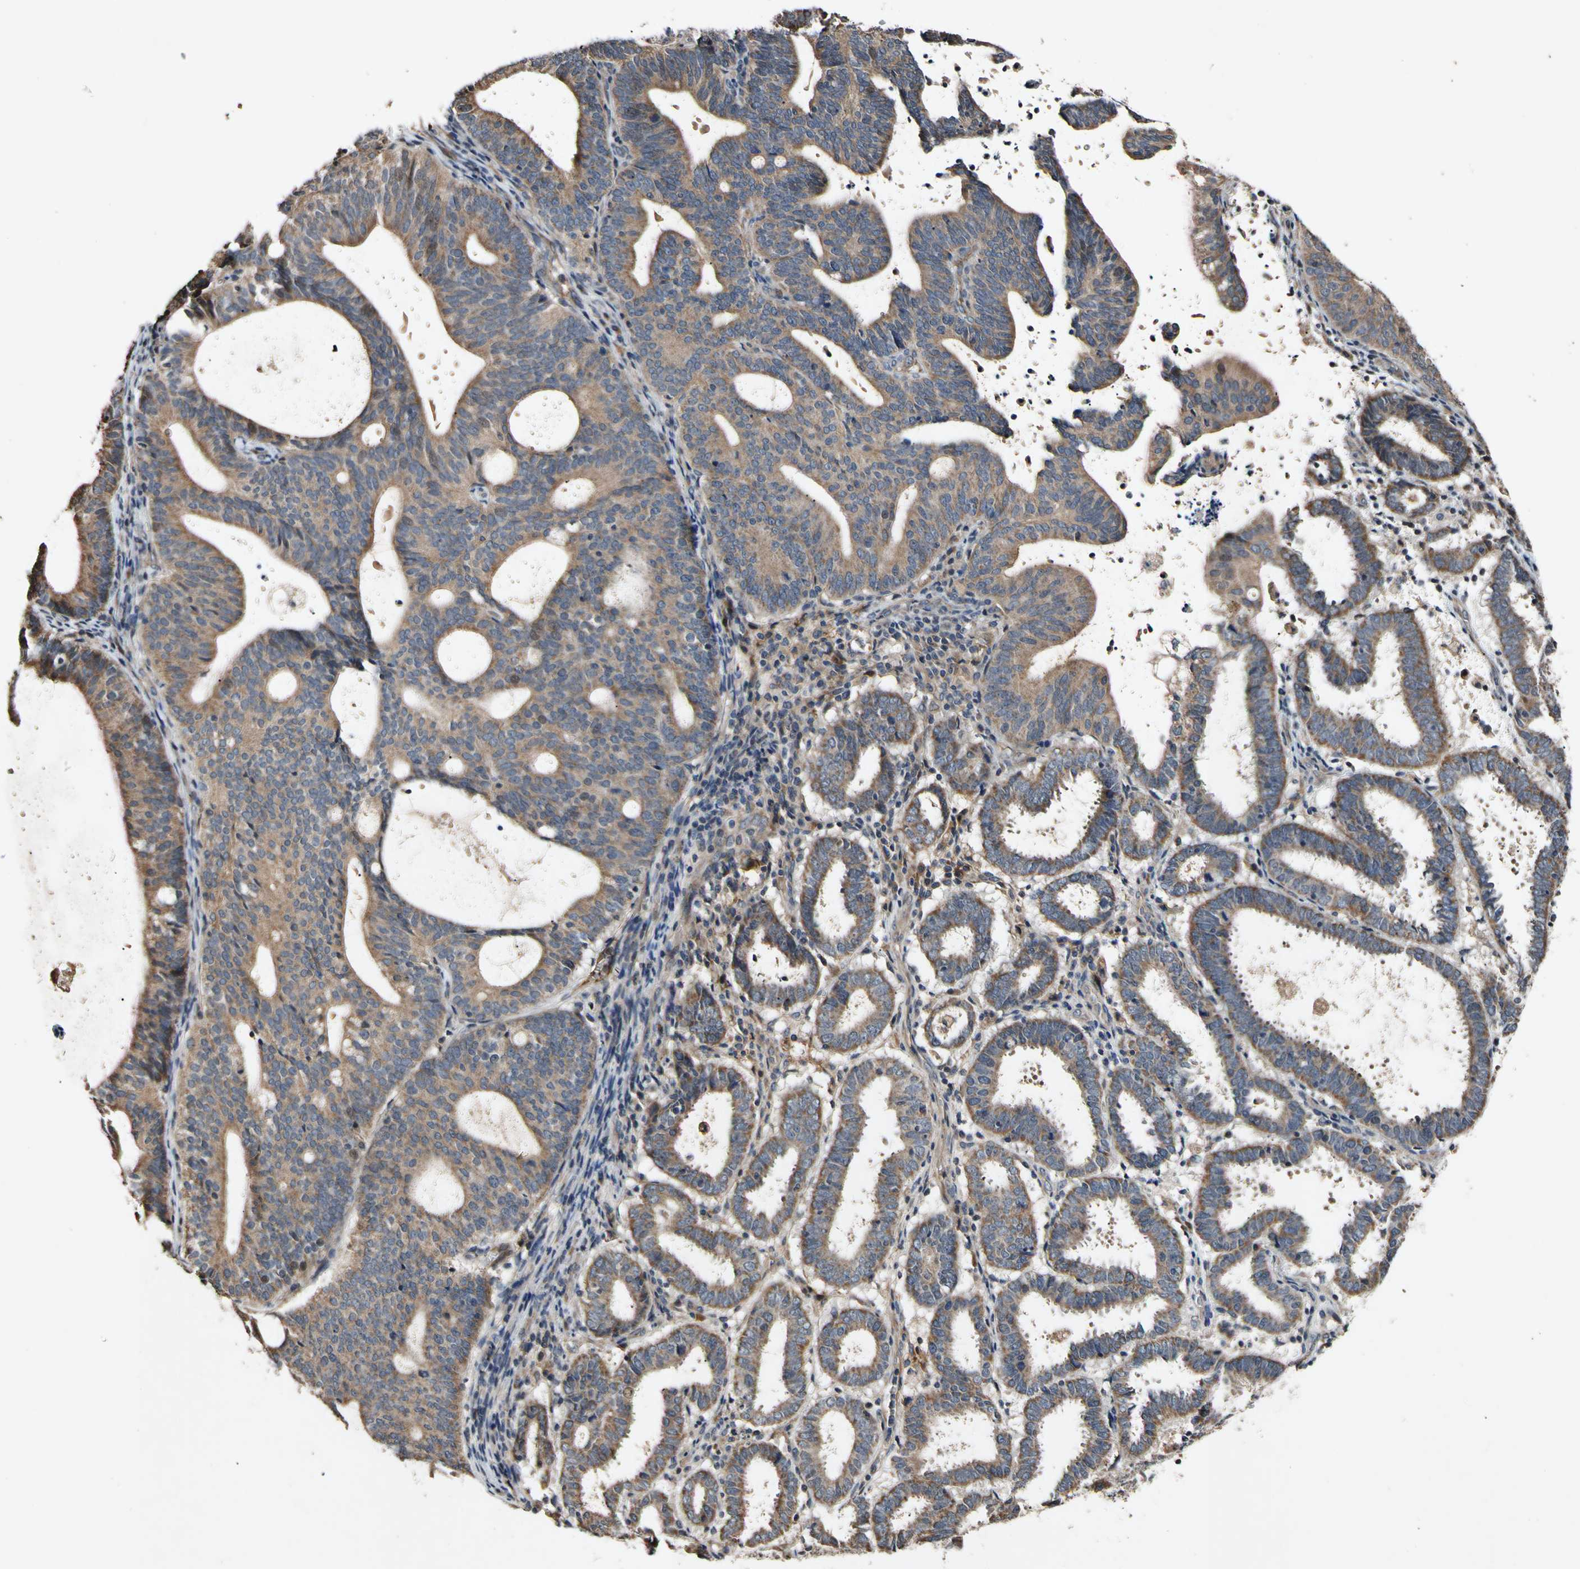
{"staining": {"intensity": "moderate", "quantity": ">75%", "location": "cytoplasmic/membranous"}, "tissue": "endometrial cancer", "cell_type": "Tumor cells", "image_type": "cancer", "snomed": [{"axis": "morphology", "description": "Adenocarcinoma, NOS"}, {"axis": "topography", "description": "Uterus"}], "caption": "Immunohistochemical staining of adenocarcinoma (endometrial) exhibits medium levels of moderate cytoplasmic/membranous staining in about >75% of tumor cells.", "gene": "PLAT", "patient": {"sex": "female", "age": 83}}